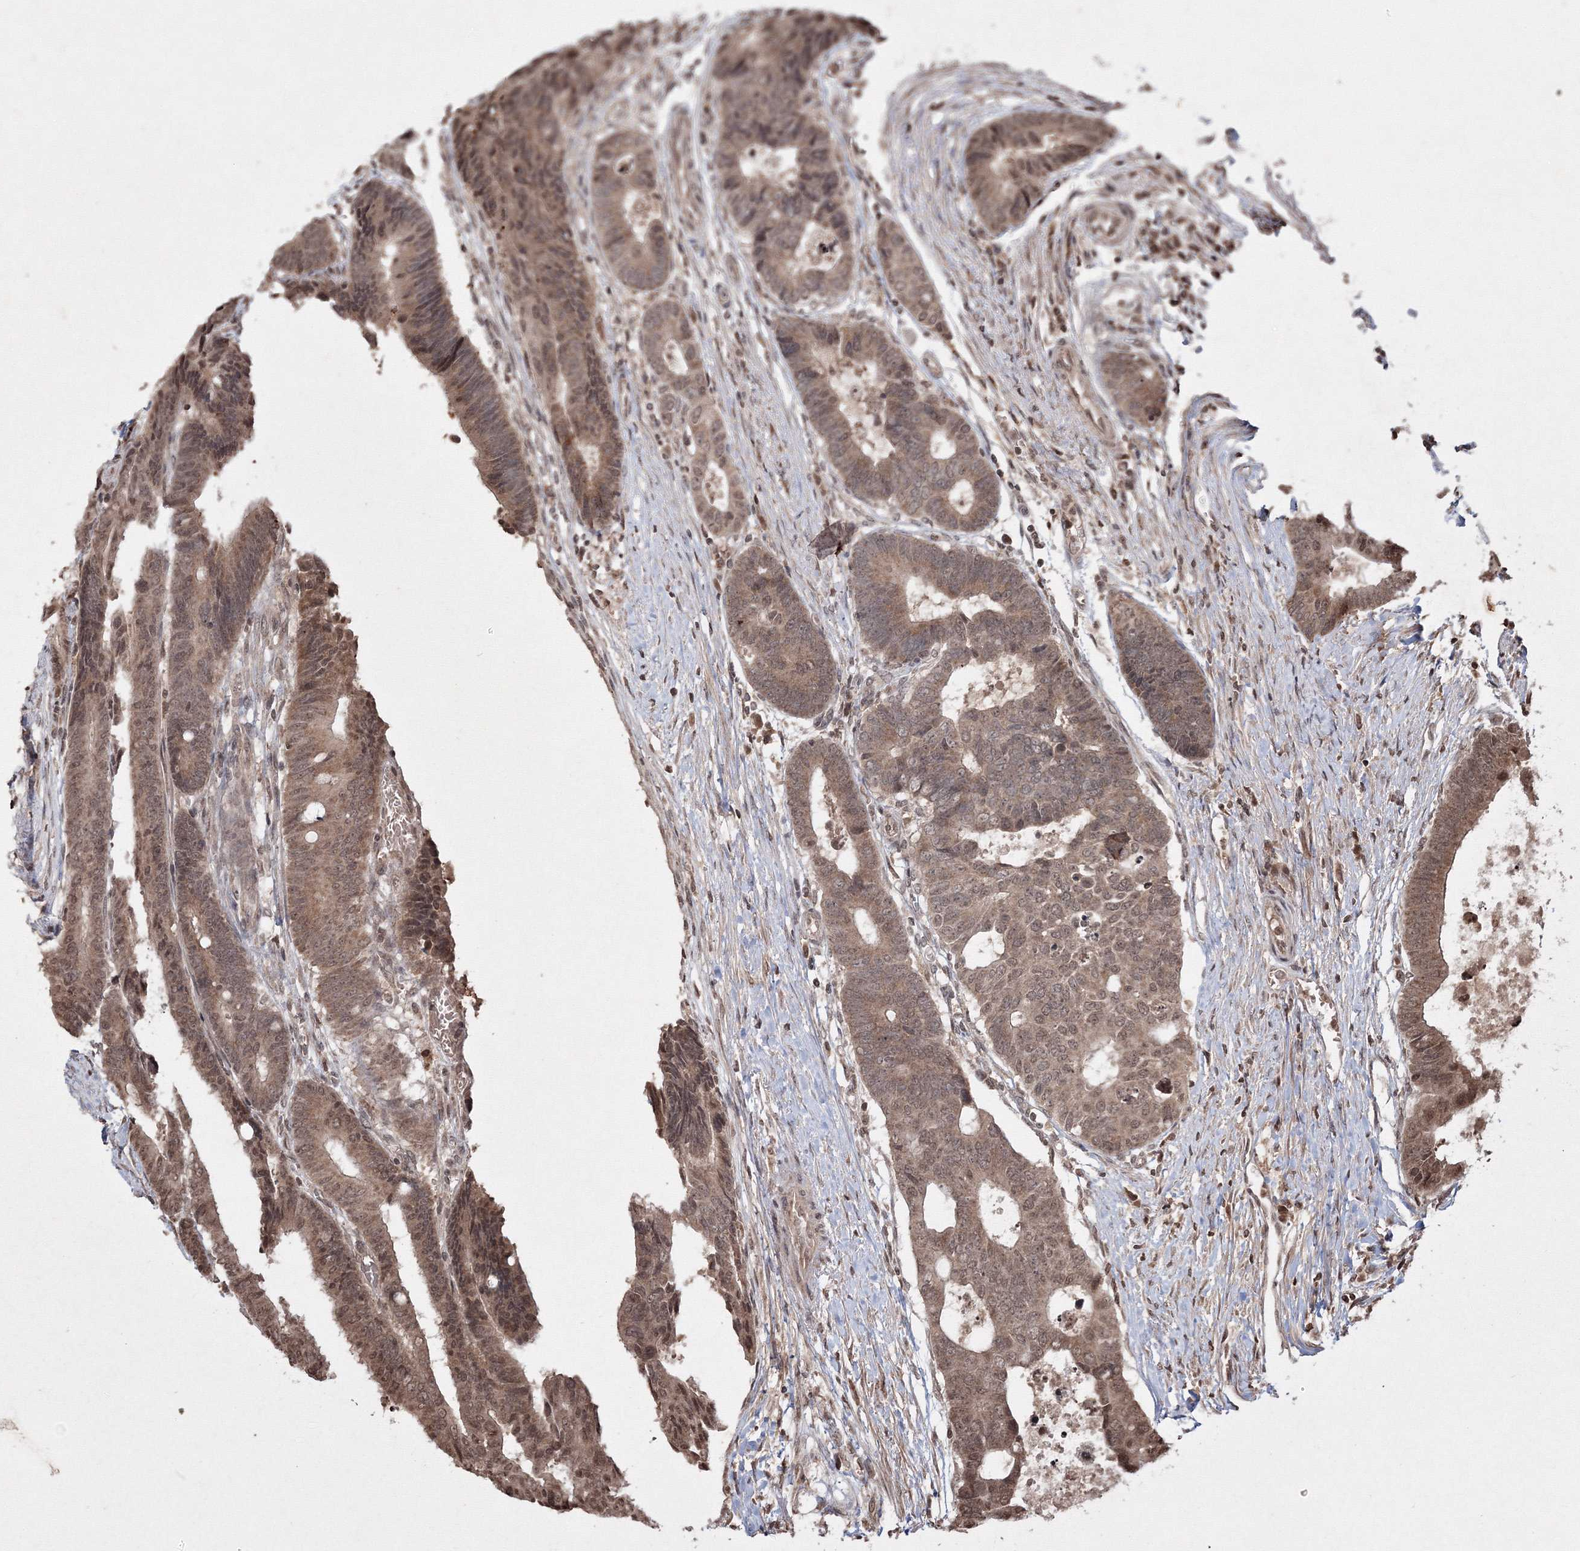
{"staining": {"intensity": "moderate", "quantity": ">75%", "location": "cytoplasmic/membranous,nuclear"}, "tissue": "colorectal cancer", "cell_type": "Tumor cells", "image_type": "cancer", "snomed": [{"axis": "morphology", "description": "Adenocarcinoma, NOS"}, {"axis": "topography", "description": "Rectum"}], "caption": "This image demonstrates immunohistochemistry (IHC) staining of human colorectal adenocarcinoma, with medium moderate cytoplasmic/membranous and nuclear staining in about >75% of tumor cells.", "gene": "PEX13", "patient": {"sex": "male", "age": 84}}